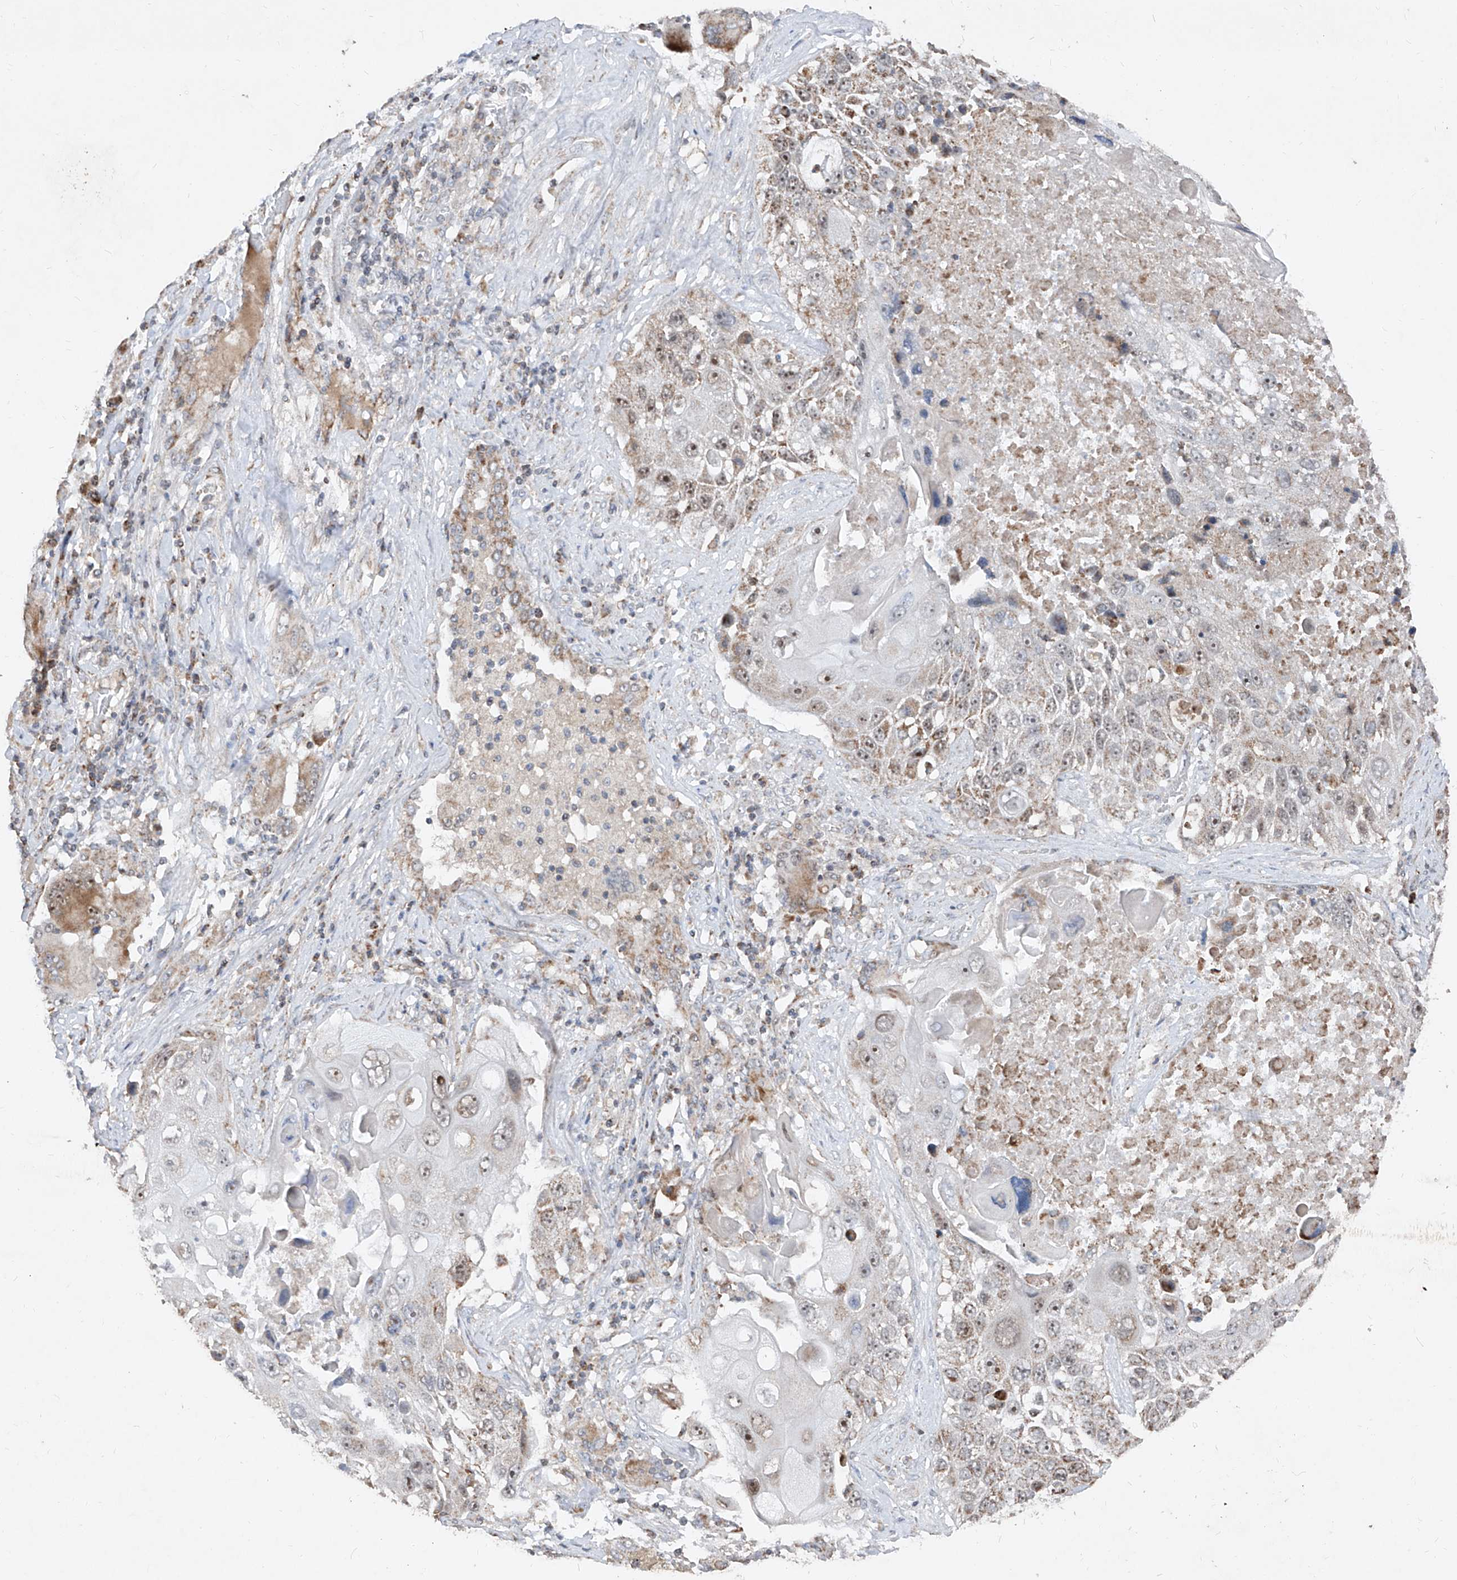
{"staining": {"intensity": "weak", "quantity": "25%-75%", "location": "cytoplasmic/membranous,nuclear"}, "tissue": "lung cancer", "cell_type": "Tumor cells", "image_type": "cancer", "snomed": [{"axis": "morphology", "description": "Squamous cell carcinoma, NOS"}, {"axis": "topography", "description": "Lung"}], "caption": "Protein expression analysis of human lung cancer reveals weak cytoplasmic/membranous and nuclear staining in about 25%-75% of tumor cells. (IHC, brightfield microscopy, high magnification).", "gene": "NDUFB3", "patient": {"sex": "male", "age": 61}}